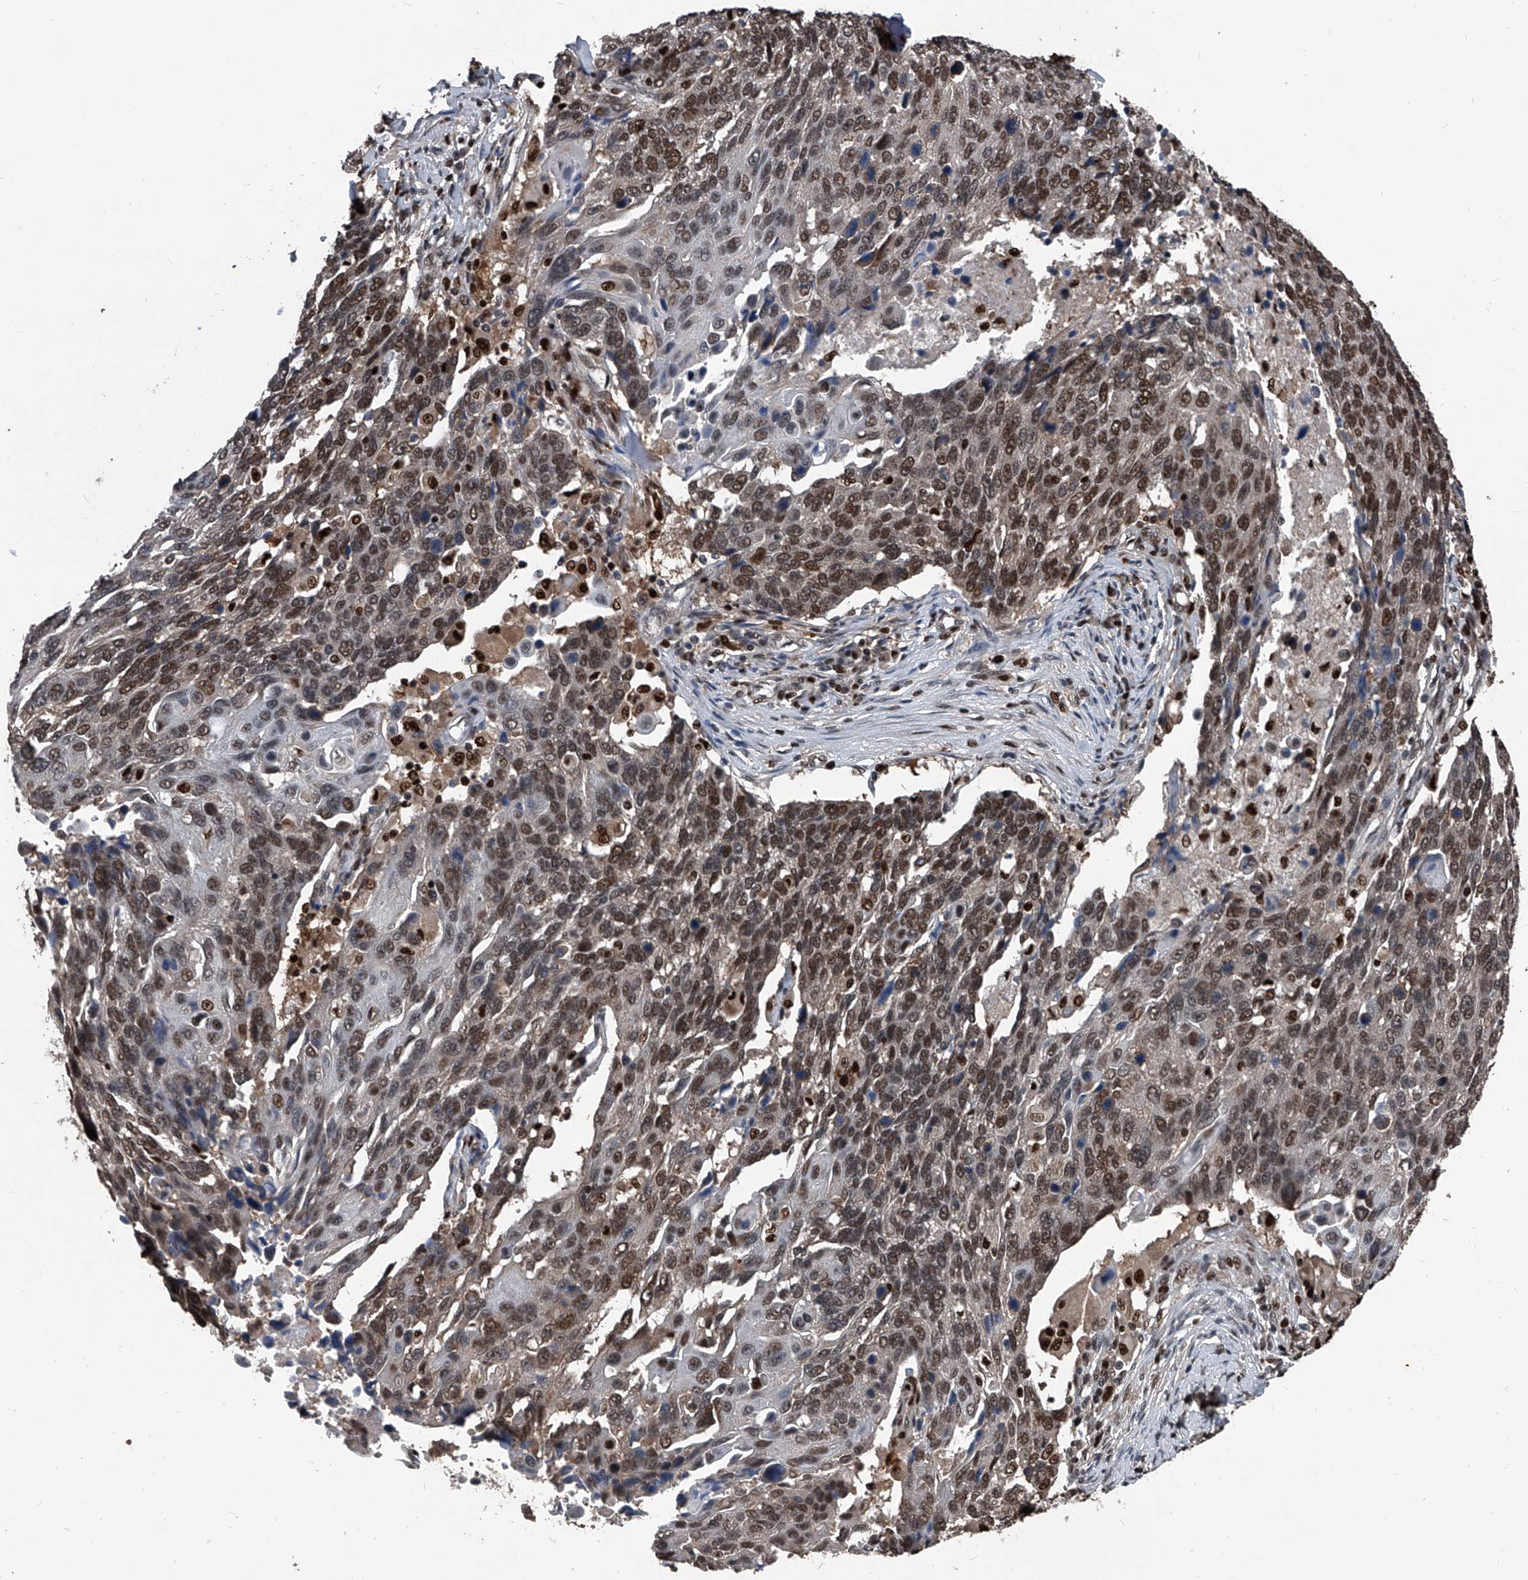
{"staining": {"intensity": "moderate", "quantity": ">75%", "location": "nuclear"}, "tissue": "lung cancer", "cell_type": "Tumor cells", "image_type": "cancer", "snomed": [{"axis": "morphology", "description": "Squamous cell carcinoma, NOS"}, {"axis": "topography", "description": "Lung"}], "caption": "This micrograph displays lung cancer (squamous cell carcinoma) stained with immunohistochemistry (IHC) to label a protein in brown. The nuclear of tumor cells show moderate positivity for the protein. Nuclei are counter-stained blue.", "gene": "FKBP5", "patient": {"sex": "male", "age": 66}}